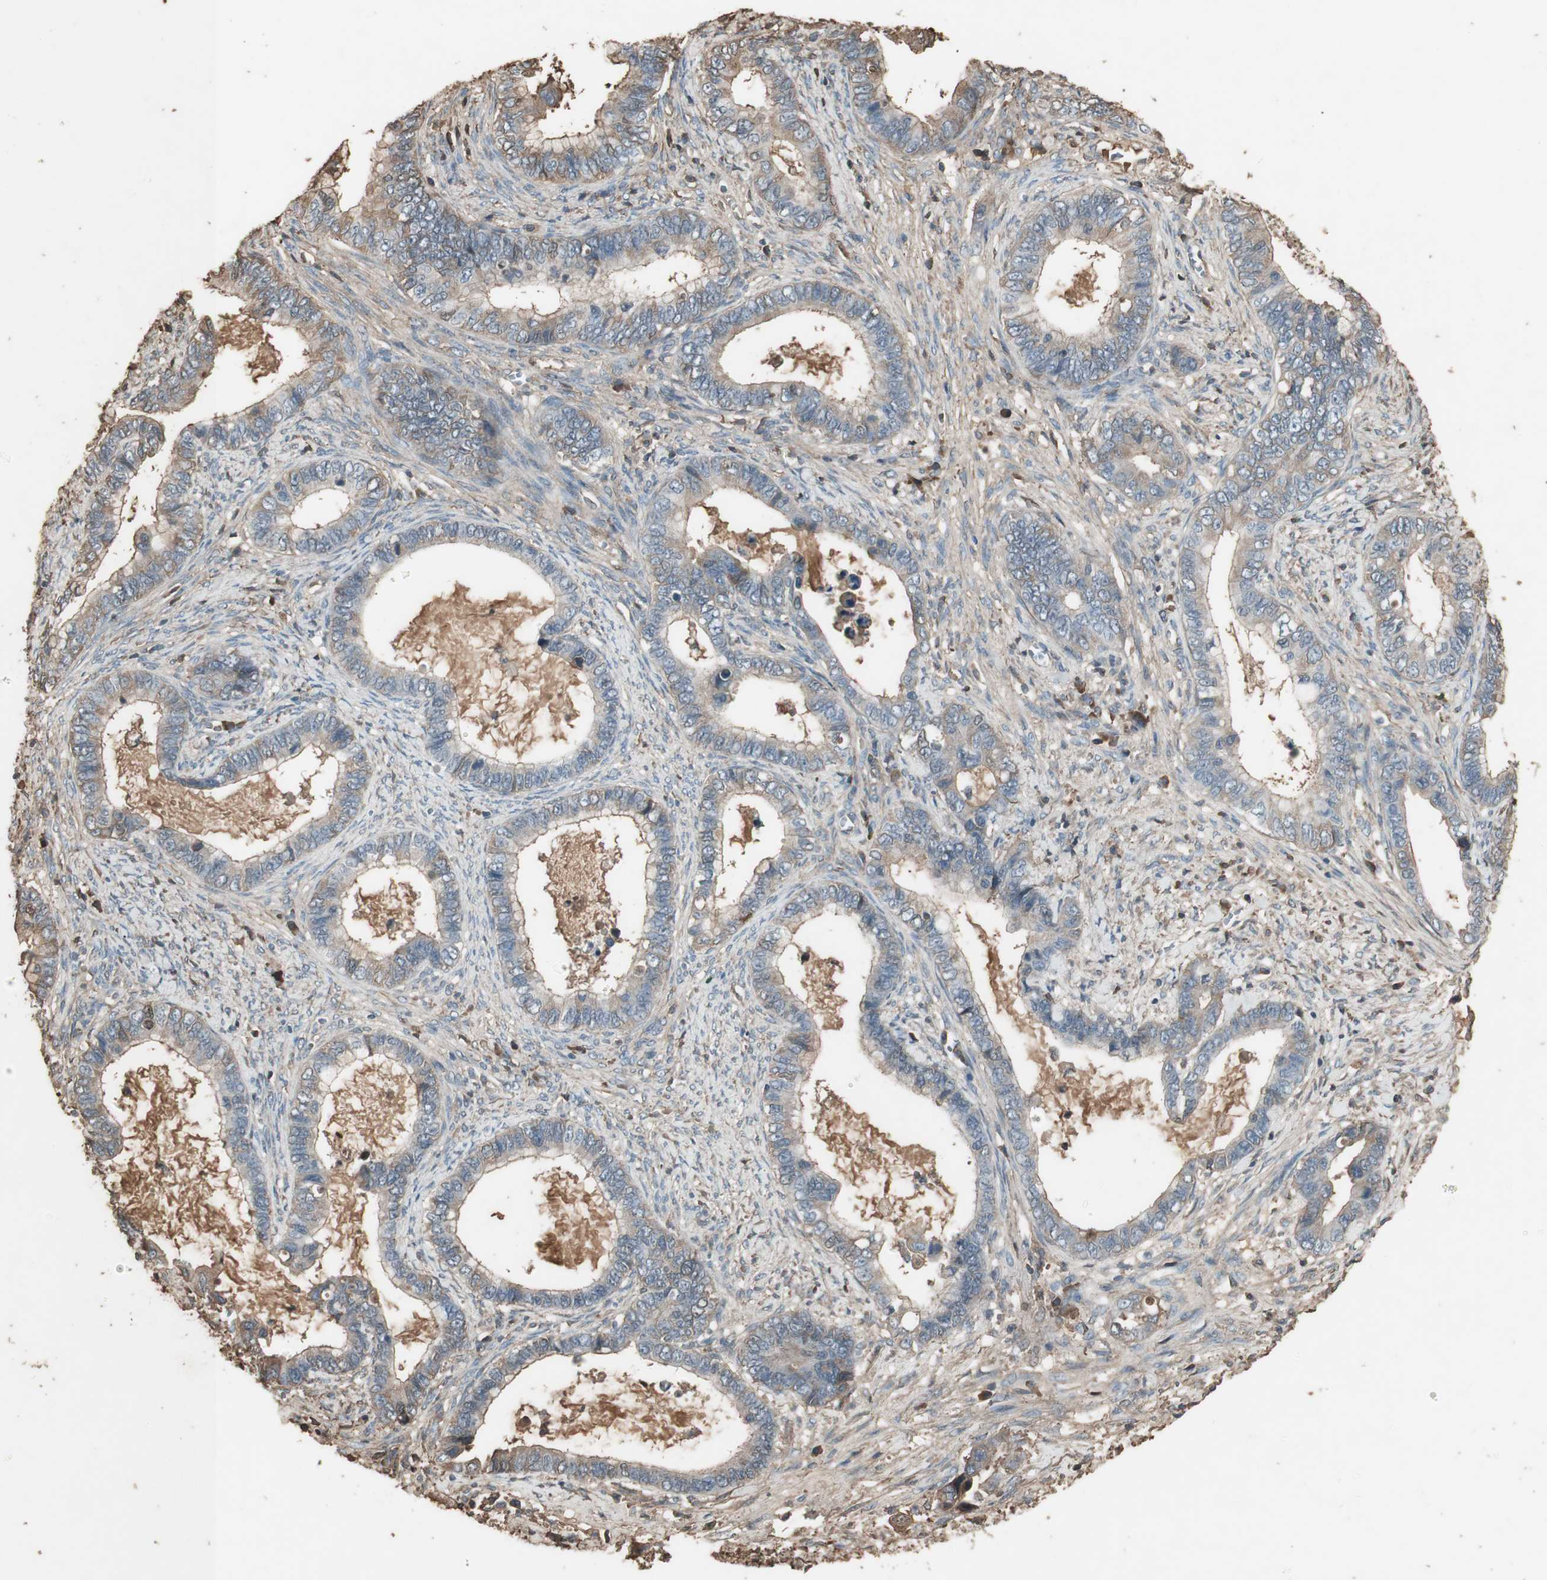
{"staining": {"intensity": "weak", "quantity": ">75%", "location": "cytoplasmic/membranous"}, "tissue": "cervical cancer", "cell_type": "Tumor cells", "image_type": "cancer", "snomed": [{"axis": "morphology", "description": "Adenocarcinoma, NOS"}, {"axis": "topography", "description": "Cervix"}], "caption": "A brown stain highlights weak cytoplasmic/membranous expression of a protein in human cervical adenocarcinoma tumor cells.", "gene": "MMP14", "patient": {"sex": "female", "age": 44}}